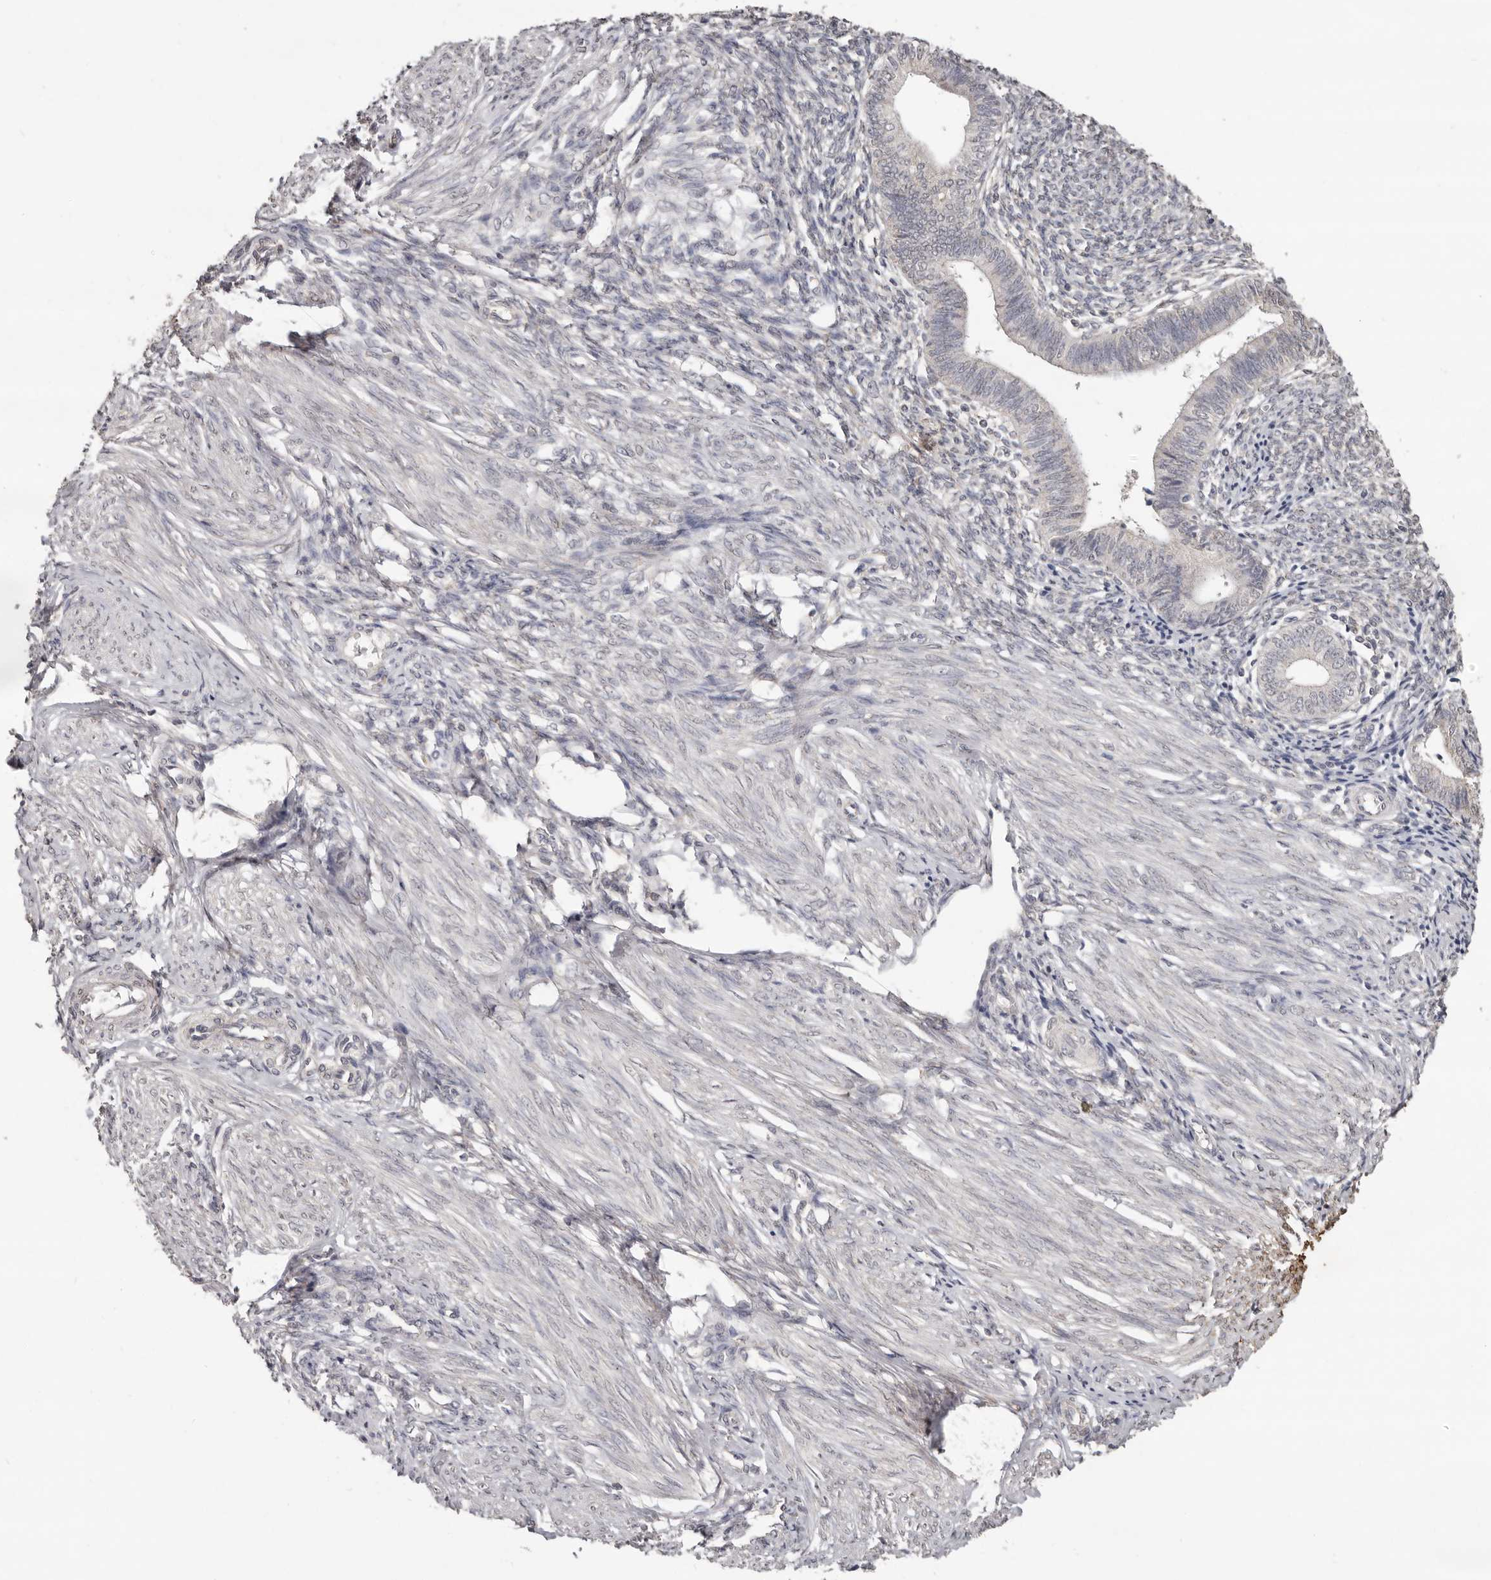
{"staining": {"intensity": "weak", "quantity": "<25%", "location": "nuclear"}, "tissue": "endometrium", "cell_type": "Cells in endometrial stroma", "image_type": "normal", "snomed": [{"axis": "morphology", "description": "Normal tissue, NOS"}, {"axis": "topography", "description": "Endometrium"}], "caption": "Endometrium stained for a protein using immunohistochemistry demonstrates no expression cells in endometrial stroma.", "gene": "LINGO2", "patient": {"sex": "female", "age": 46}}